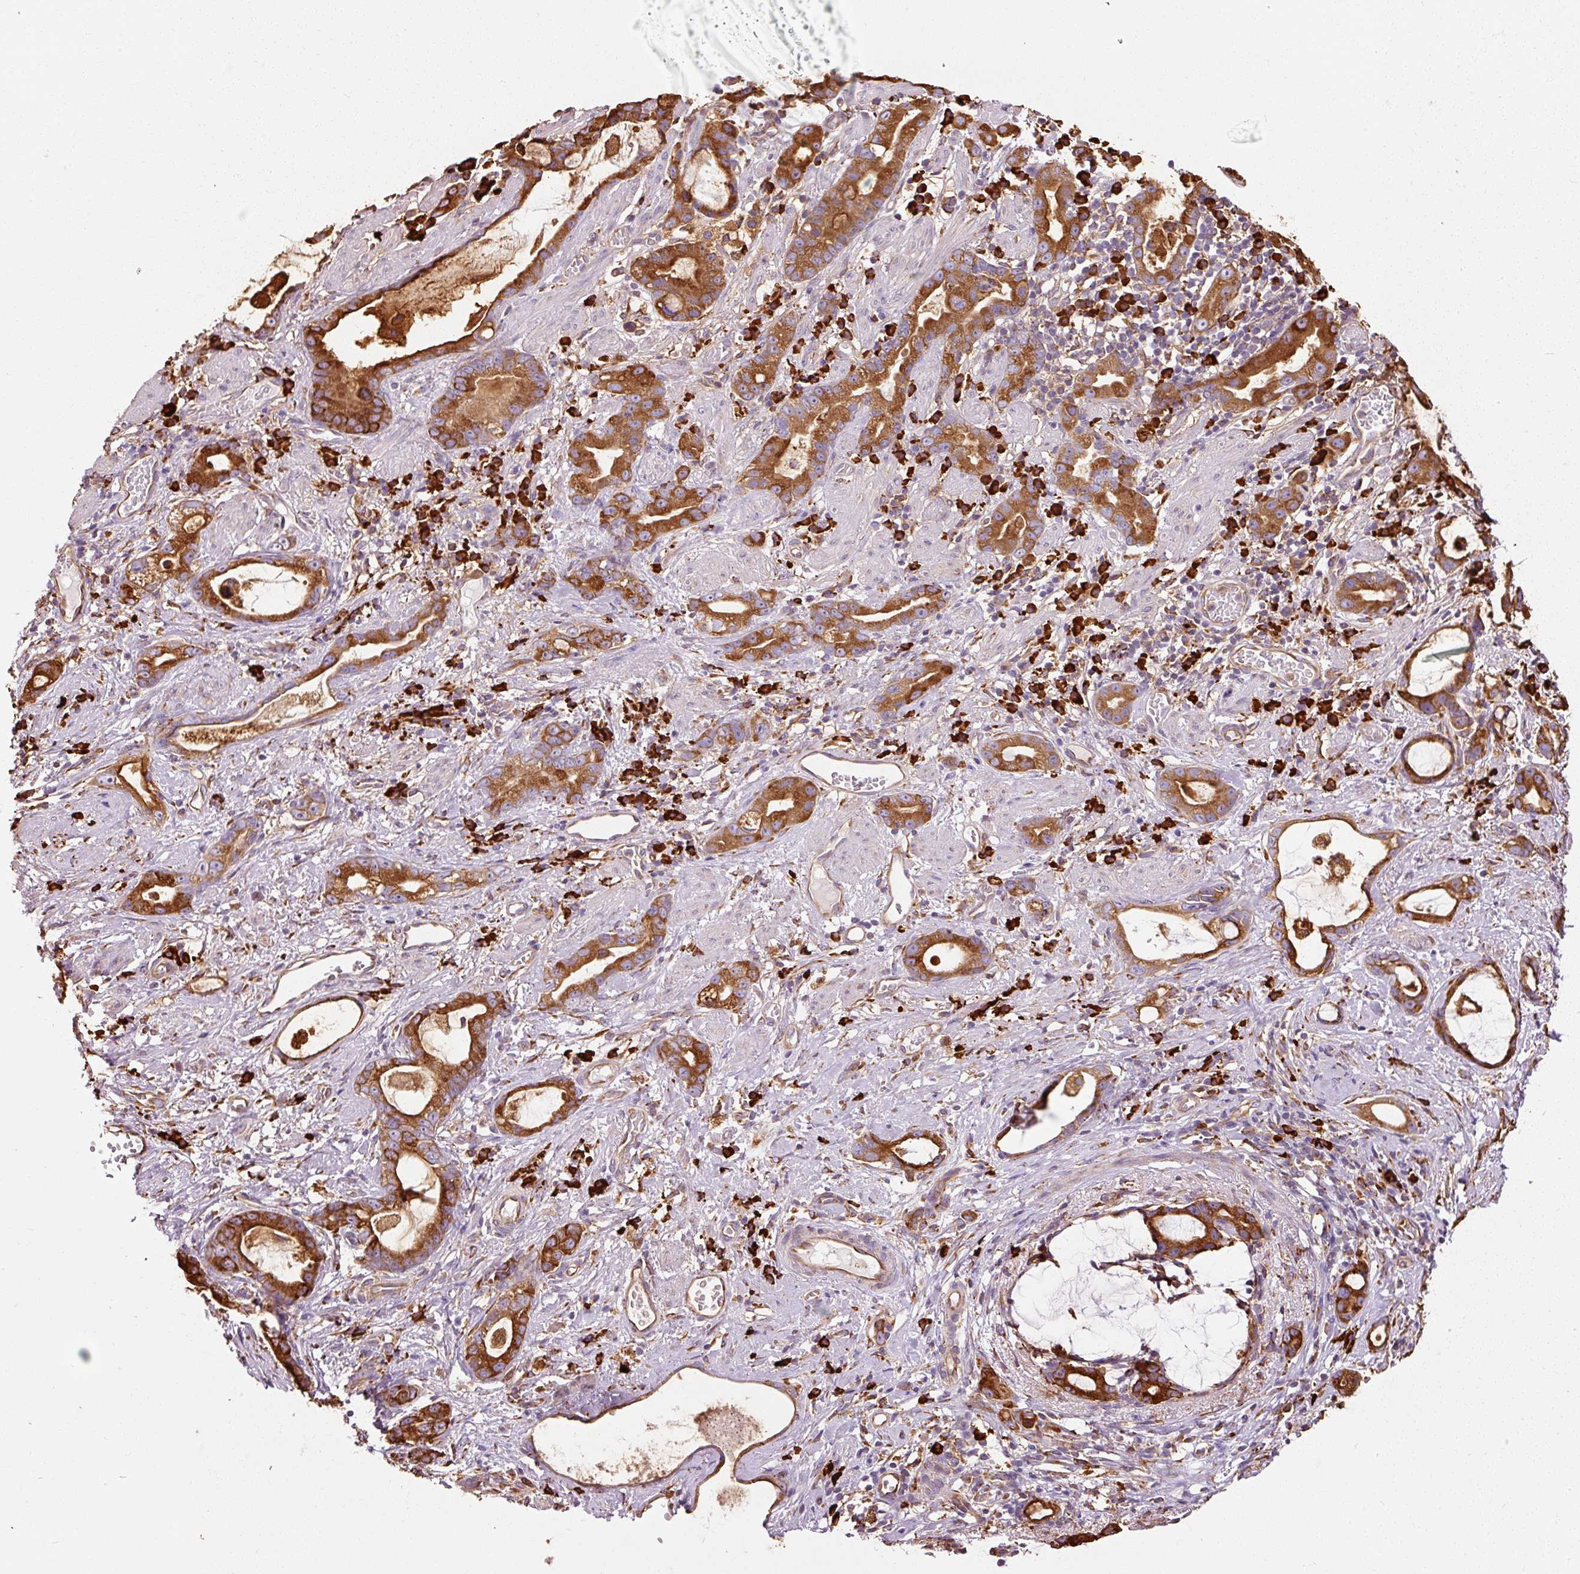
{"staining": {"intensity": "strong", "quantity": ">75%", "location": "cytoplasmic/membranous"}, "tissue": "stomach cancer", "cell_type": "Tumor cells", "image_type": "cancer", "snomed": [{"axis": "morphology", "description": "Adenocarcinoma, NOS"}, {"axis": "topography", "description": "Stomach"}], "caption": "Immunohistochemistry (DAB) staining of stomach adenocarcinoma shows strong cytoplasmic/membranous protein expression in about >75% of tumor cells.", "gene": "KLC1", "patient": {"sex": "male", "age": 55}}